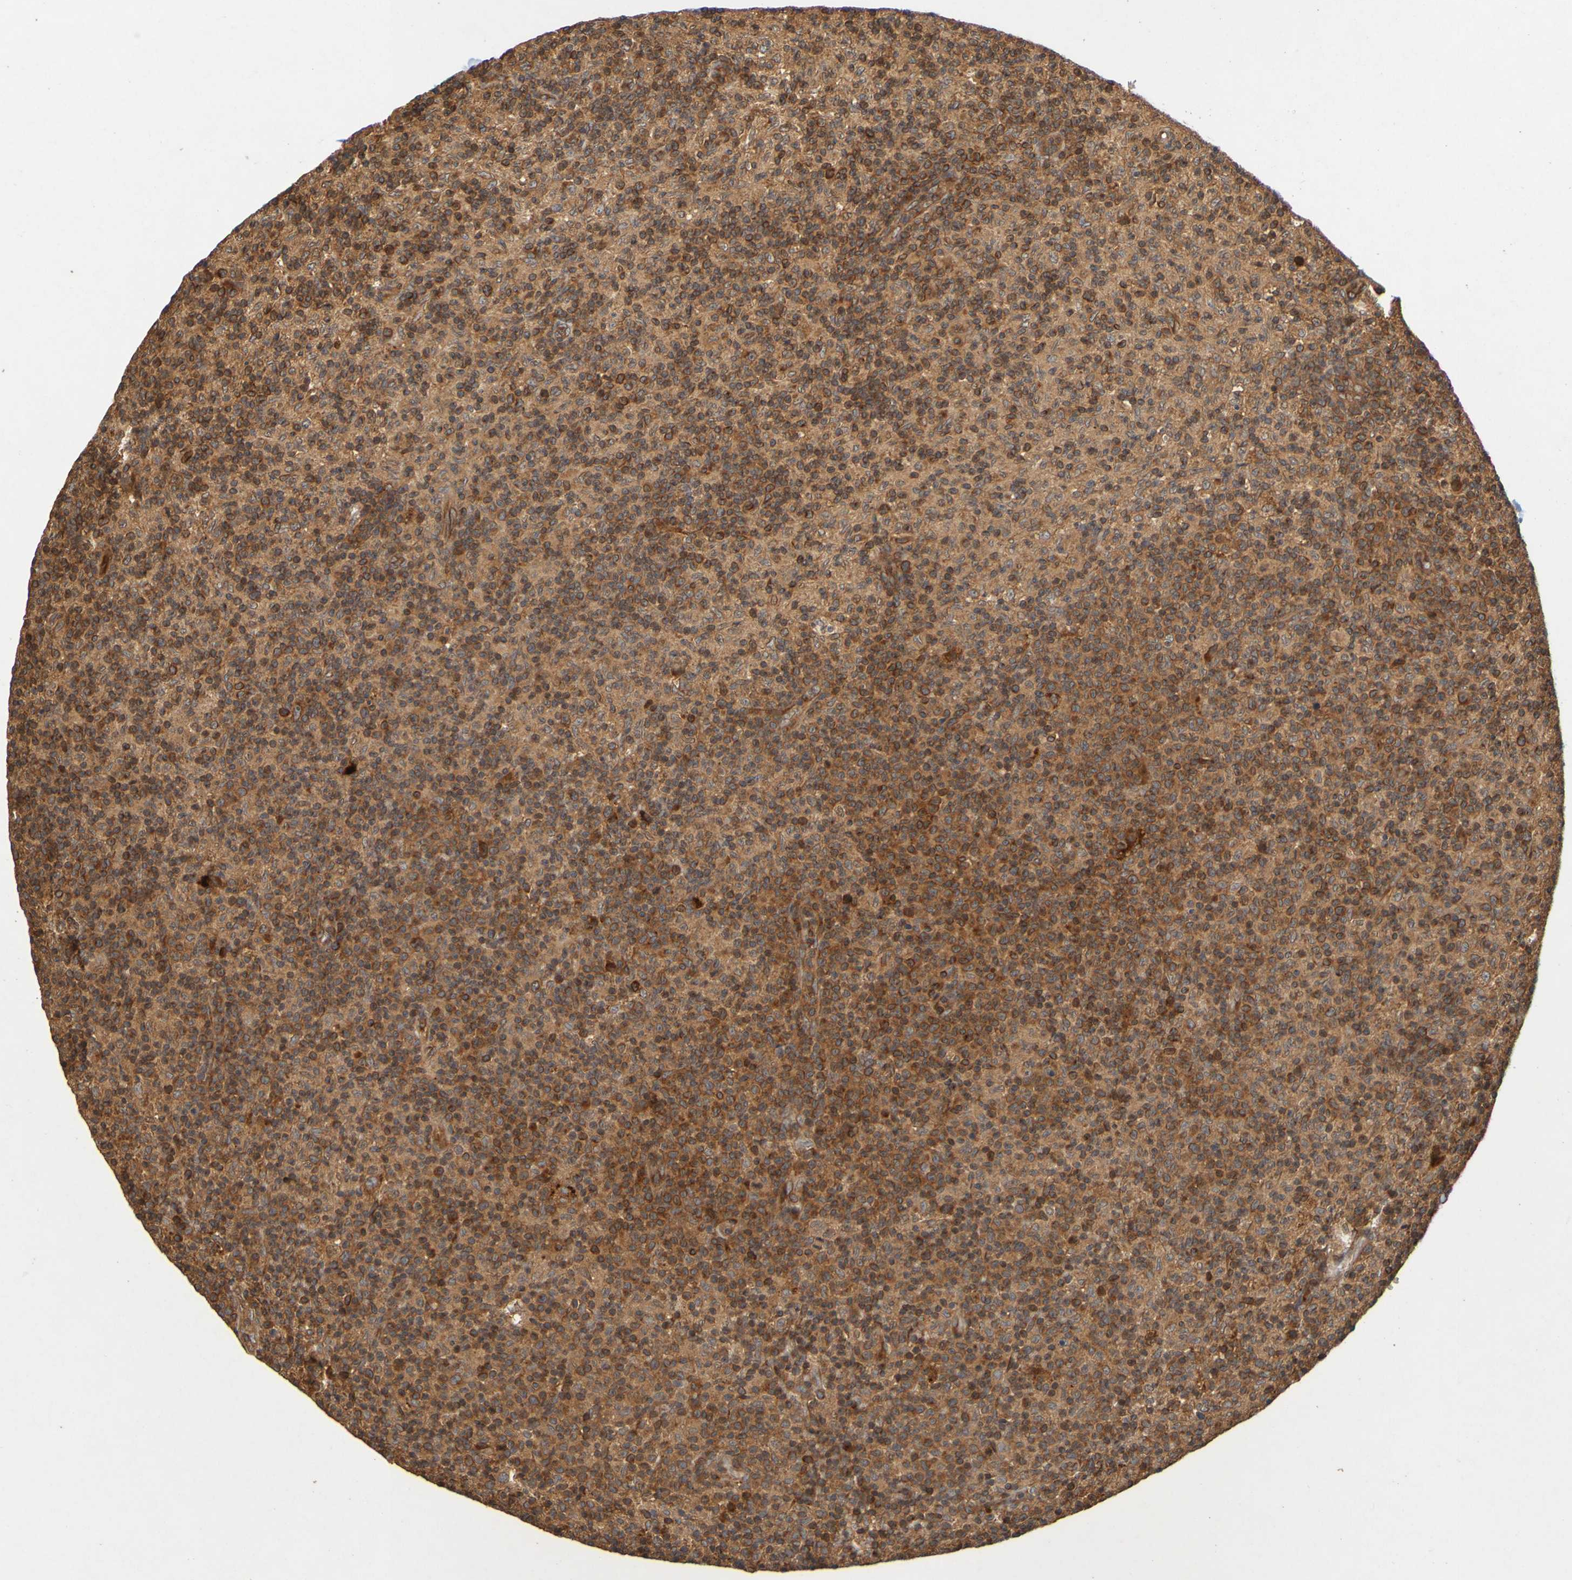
{"staining": {"intensity": "strong", "quantity": "25%-75%", "location": "cytoplasmic/membranous"}, "tissue": "lymph node", "cell_type": "Germinal center cells", "image_type": "normal", "snomed": [{"axis": "morphology", "description": "Normal tissue, NOS"}, {"axis": "morphology", "description": "Inflammation, NOS"}, {"axis": "topography", "description": "Lymph node"}], "caption": "The photomicrograph demonstrates immunohistochemical staining of unremarkable lymph node. There is strong cytoplasmic/membranous expression is appreciated in about 25%-75% of germinal center cells.", "gene": "OCRL", "patient": {"sex": "male", "age": 55}}